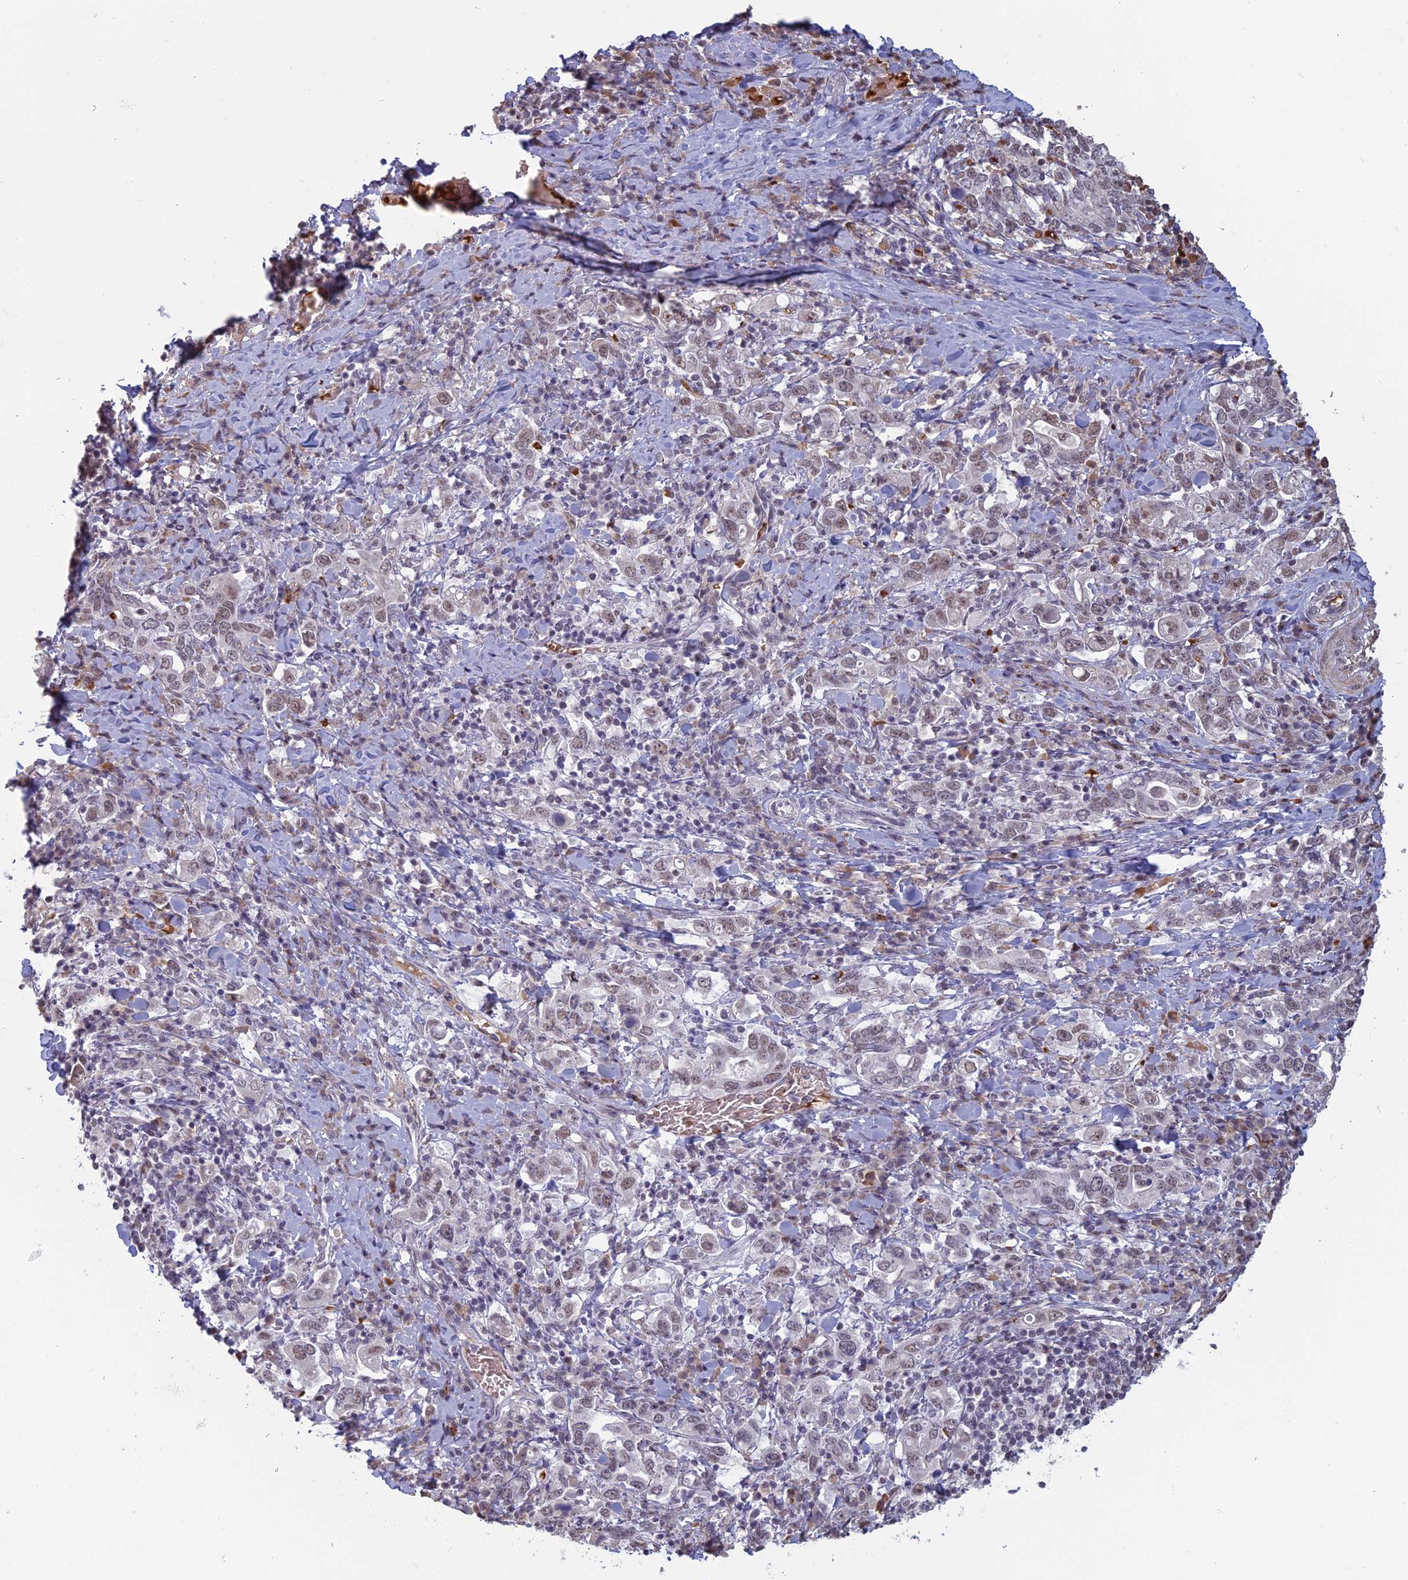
{"staining": {"intensity": "weak", "quantity": ">75%", "location": "nuclear"}, "tissue": "stomach cancer", "cell_type": "Tumor cells", "image_type": "cancer", "snomed": [{"axis": "morphology", "description": "Adenocarcinoma, NOS"}, {"axis": "topography", "description": "Stomach, upper"}, {"axis": "topography", "description": "Stomach"}], "caption": "Immunohistochemical staining of human stomach cancer (adenocarcinoma) shows weak nuclear protein staining in about >75% of tumor cells.", "gene": "MFAP1", "patient": {"sex": "male", "age": 62}}